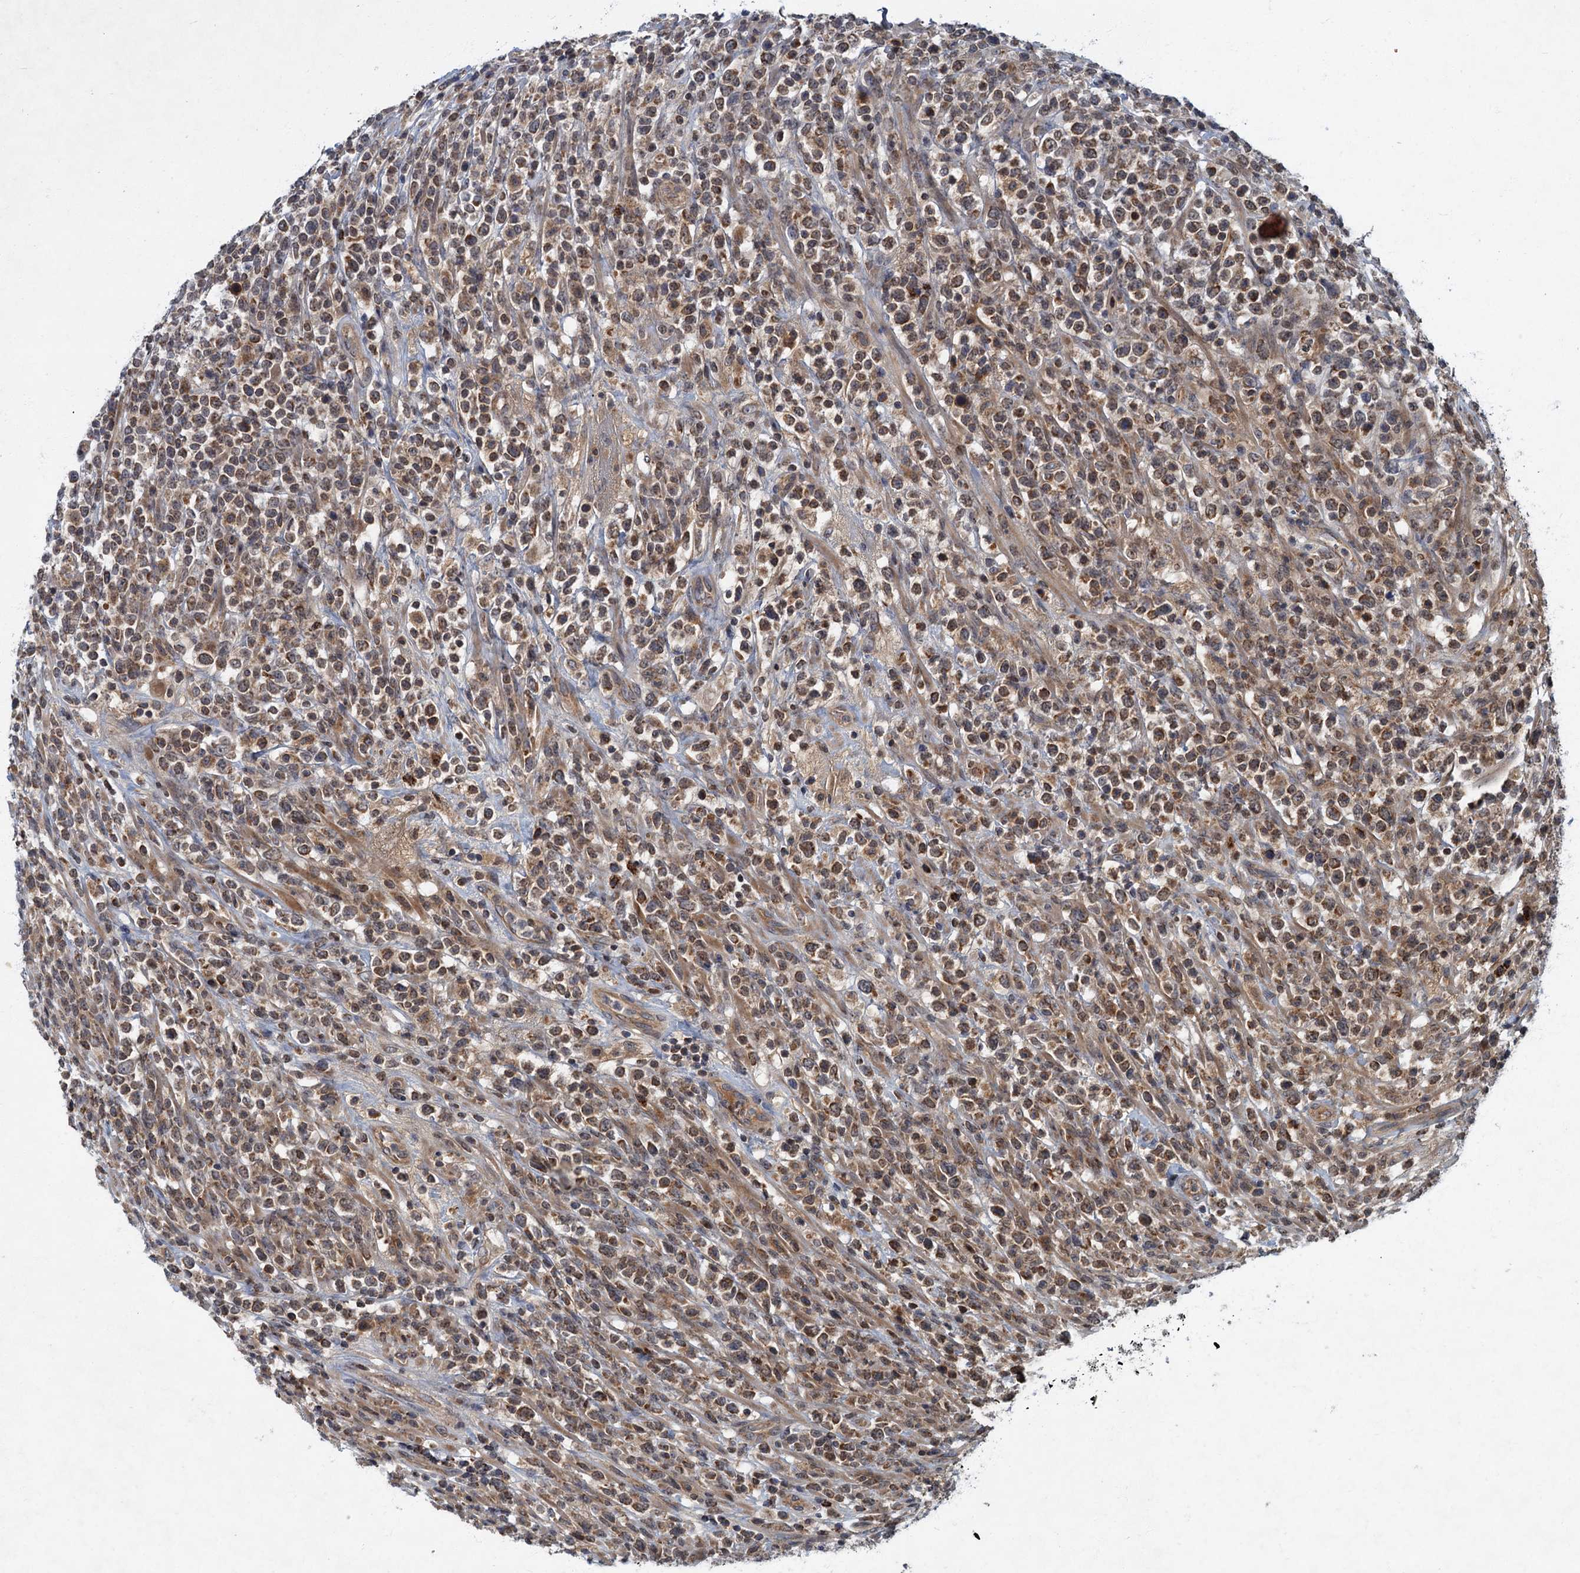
{"staining": {"intensity": "weak", "quantity": ">75%", "location": "cytoplasmic/membranous"}, "tissue": "lymphoma", "cell_type": "Tumor cells", "image_type": "cancer", "snomed": [{"axis": "morphology", "description": "Malignant lymphoma, non-Hodgkin's type, High grade"}, {"axis": "topography", "description": "Colon"}], "caption": "IHC photomicrograph of human malignant lymphoma, non-Hodgkin's type (high-grade) stained for a protein (brown), which exhibits low levels of weak cytoplasmic/membranous staining in approximately >75% of tumor cells.", "gene": "SLC11A2", "patient": {"sex": "female", "age": 53}}